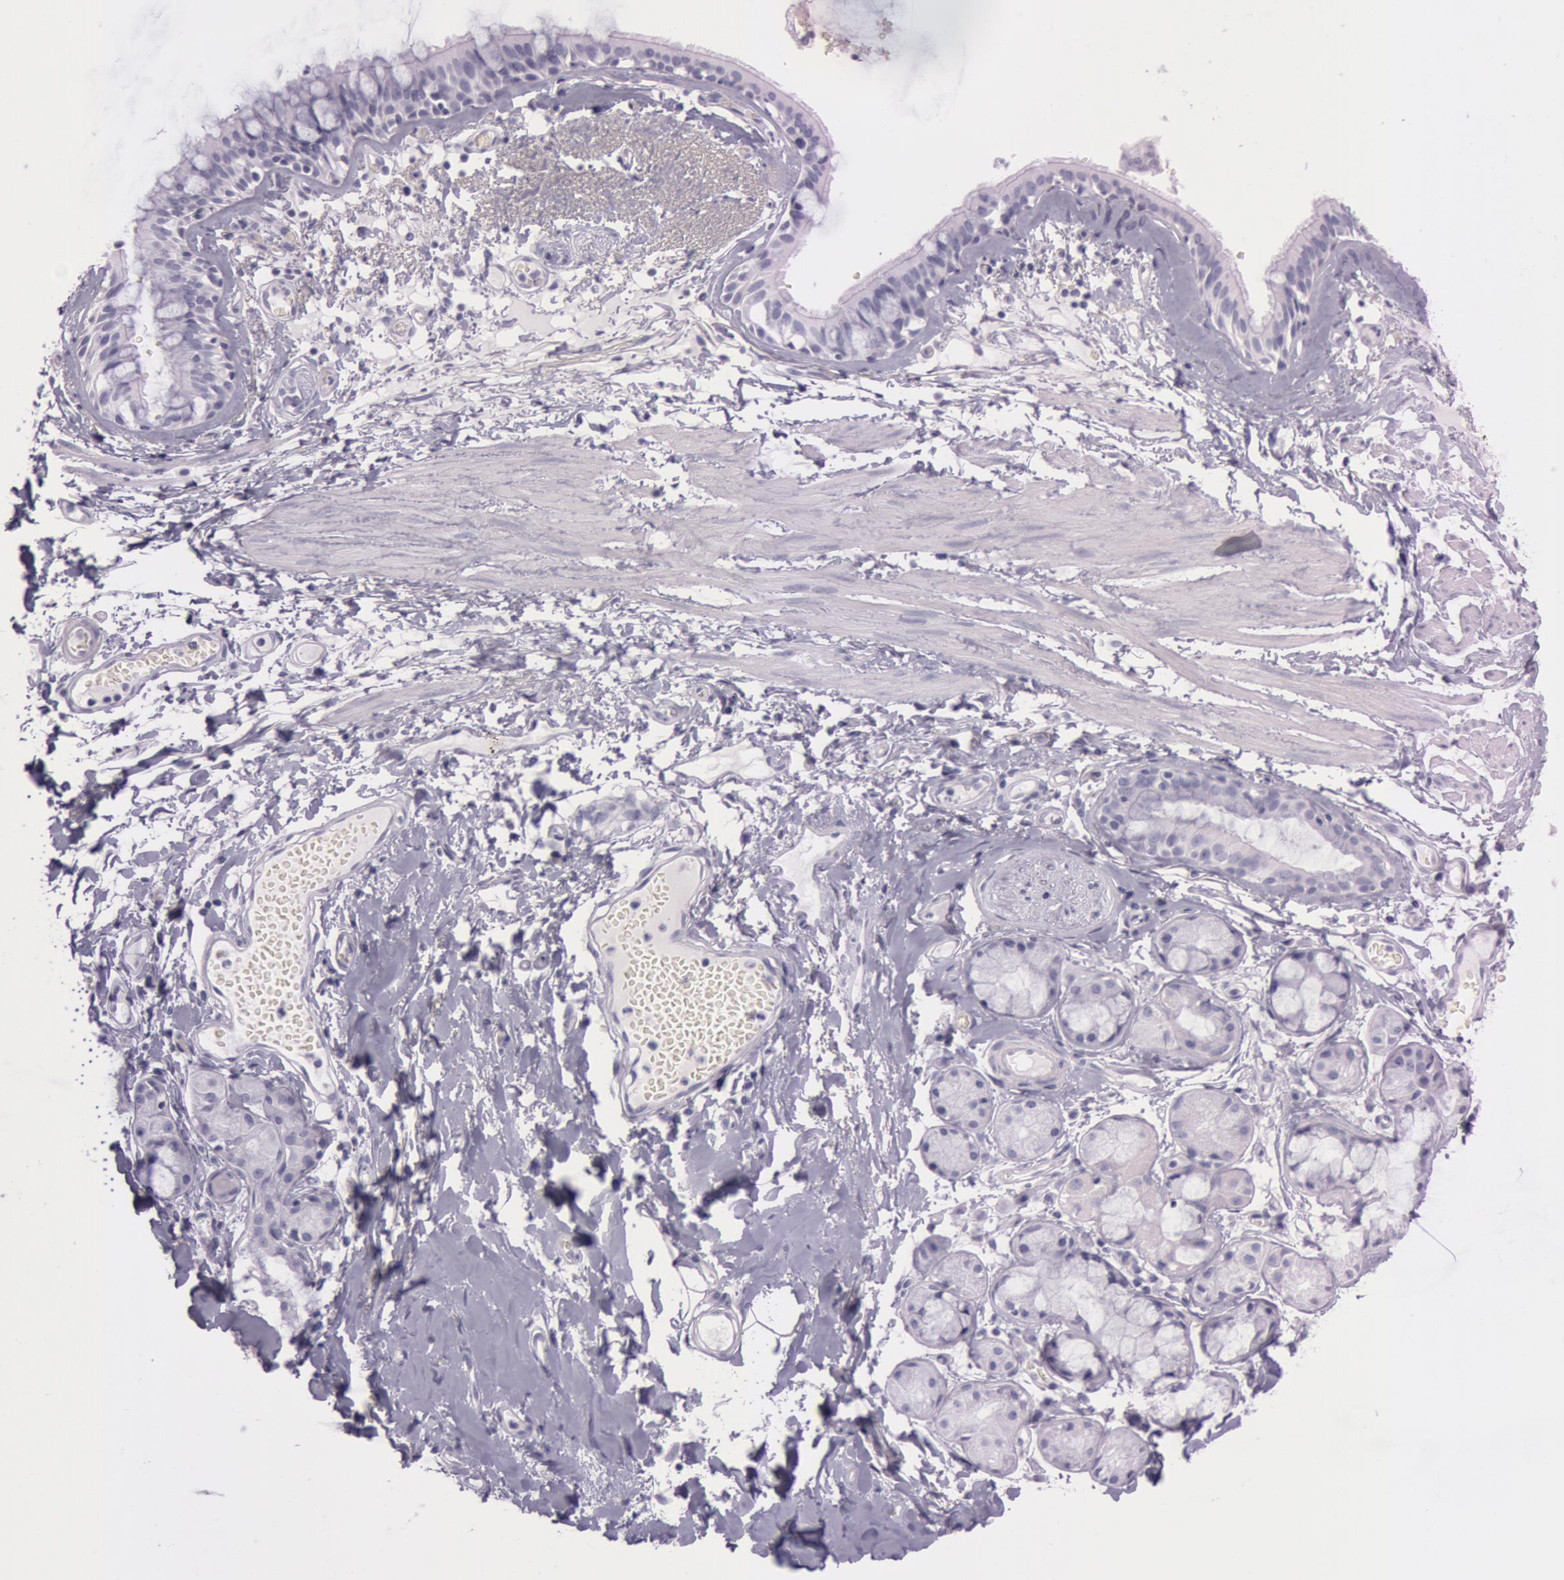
{"staining": {"intensity": "negative", "quantity": "none", "location": "none"}, "tissue": "bronchus", "cell_type": "Respiratory epithelial cells", "image_type": "normal", "snomed": [{"axis": "morphology", "description": "Normal tissue, NOS"}, {"axis": "topography", "description": "Bronchus"}, {"axis": "topography", "description": "Lung"}], "caption": "Immunohistochemistry image of benign bronchus: human bronchus stained with DAB (3,3'-diaminobenzidine) exhibits no significant protein staining in respiratory epithelial cells.", "gene": "S100A7", "patient": {"sex": "female", "age": 56}}